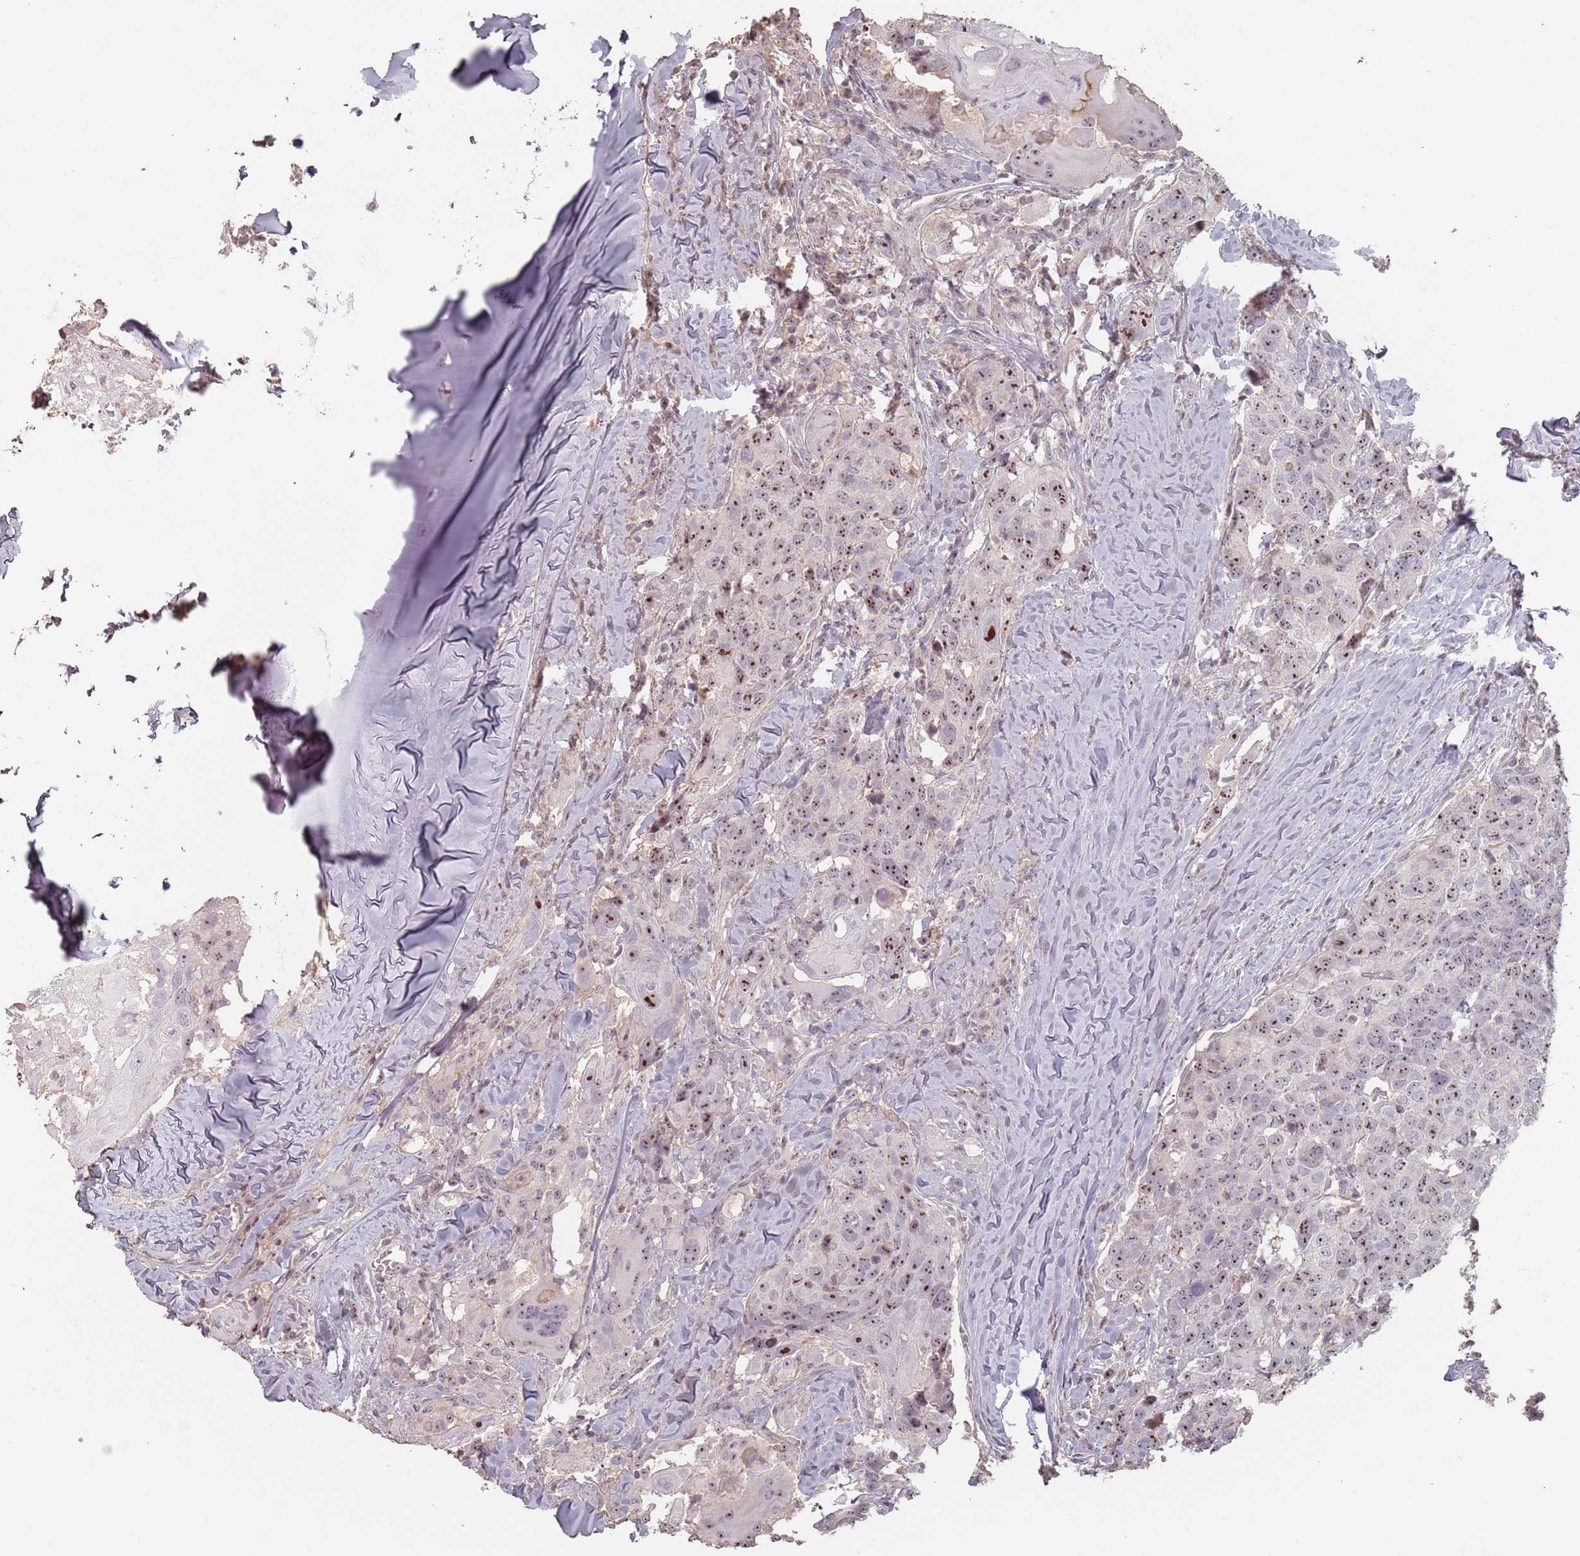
{"staining": {"intensity": "strong", "quantity": ">75%", "location": "nuclear"}, "tissue": "head and neck cancer", "cell_type": "Tumor cells", "image_type": "cancer", "snomed": [{"axis": "morphology", "description": "Normal tissue, NOS"}, {"axis": "morphology", "description": "Squamous cell carcinoma, NOS"}, {"axis": "topography", "description": "Skeletal muscle"}, {"axis": "topography", "description": "Vascular tissue"}, {"axis": "topography", "description": "Peripheral nerve tissue"}, {"axis": "topography", "description": "Head-Neck"}], "caption": "Approximately >75% of tumor cells in human squamous cell carcinoma (head and neck) exhibit strong nuclear protein expression as visualized by brown immunohistochemical staining.", "gene": "ADTRP", "patient": {"sex": "male", "age": 66}}